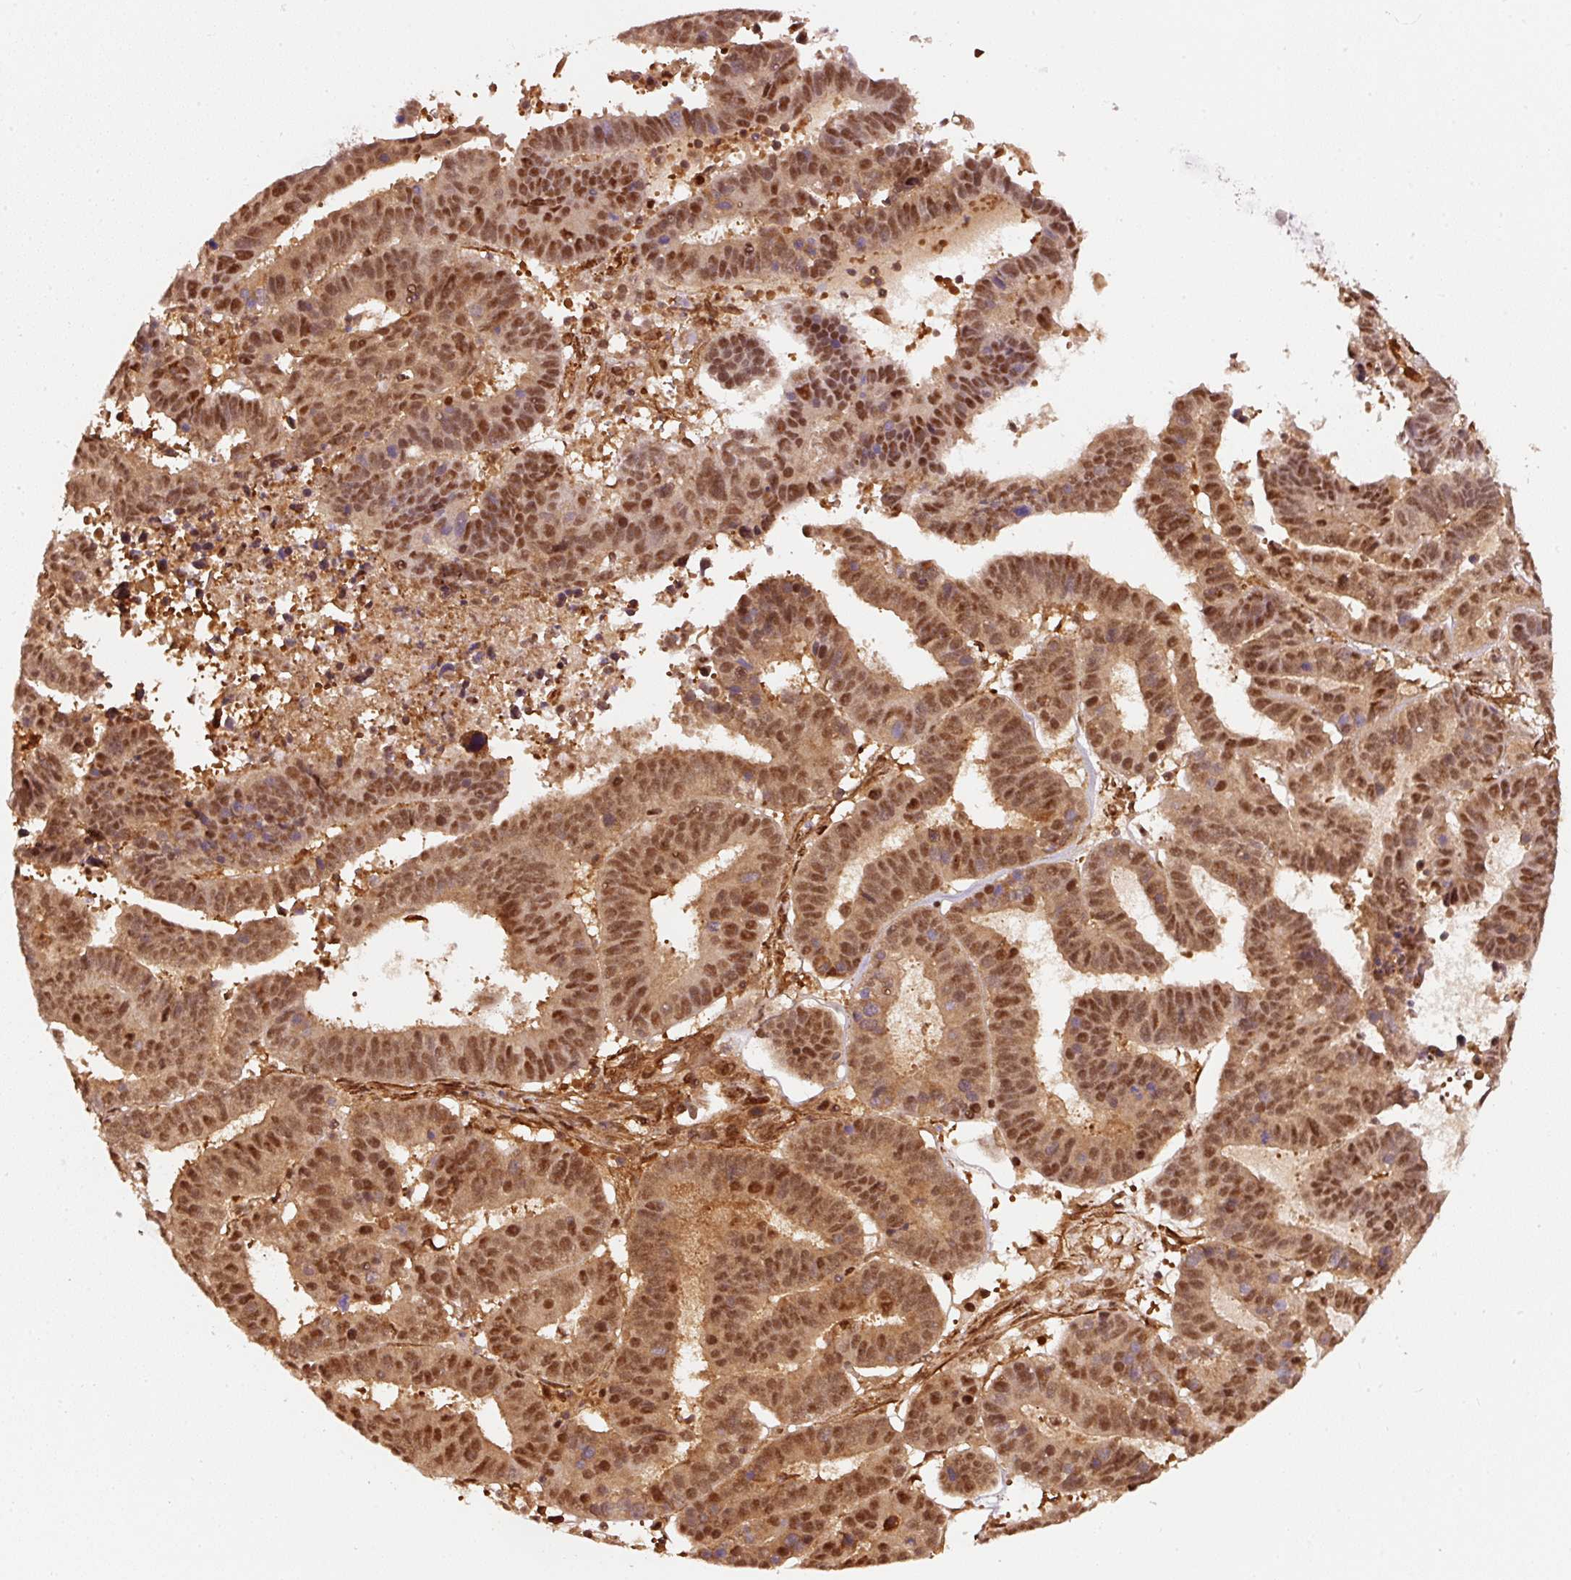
{"staining": {"intensity": "moderate", "quantity": ">75%", "location": "cytoplasmic/membranous,nuclear"}, "tissue": "ovarian cancer", "cell_type": "Tumor cells", "image_type": "cancer", "snomed": [{"axis": "morphology", "description": "Carcinoma, endometroid"}, {"axis": "morphology", "description": "Cystadenocarcinoma, serous, NOS"}, {"axis": "topography", "description": "Ovary"}], "caption": "Ovarian cancer stained with immunohistochemistry exhibits moderate cytoplasmic/membranous and nuclear expression in about >75% of tumor cells.", "gene": "PSMD1", "patient": {"sex": "female", "age": 45}}